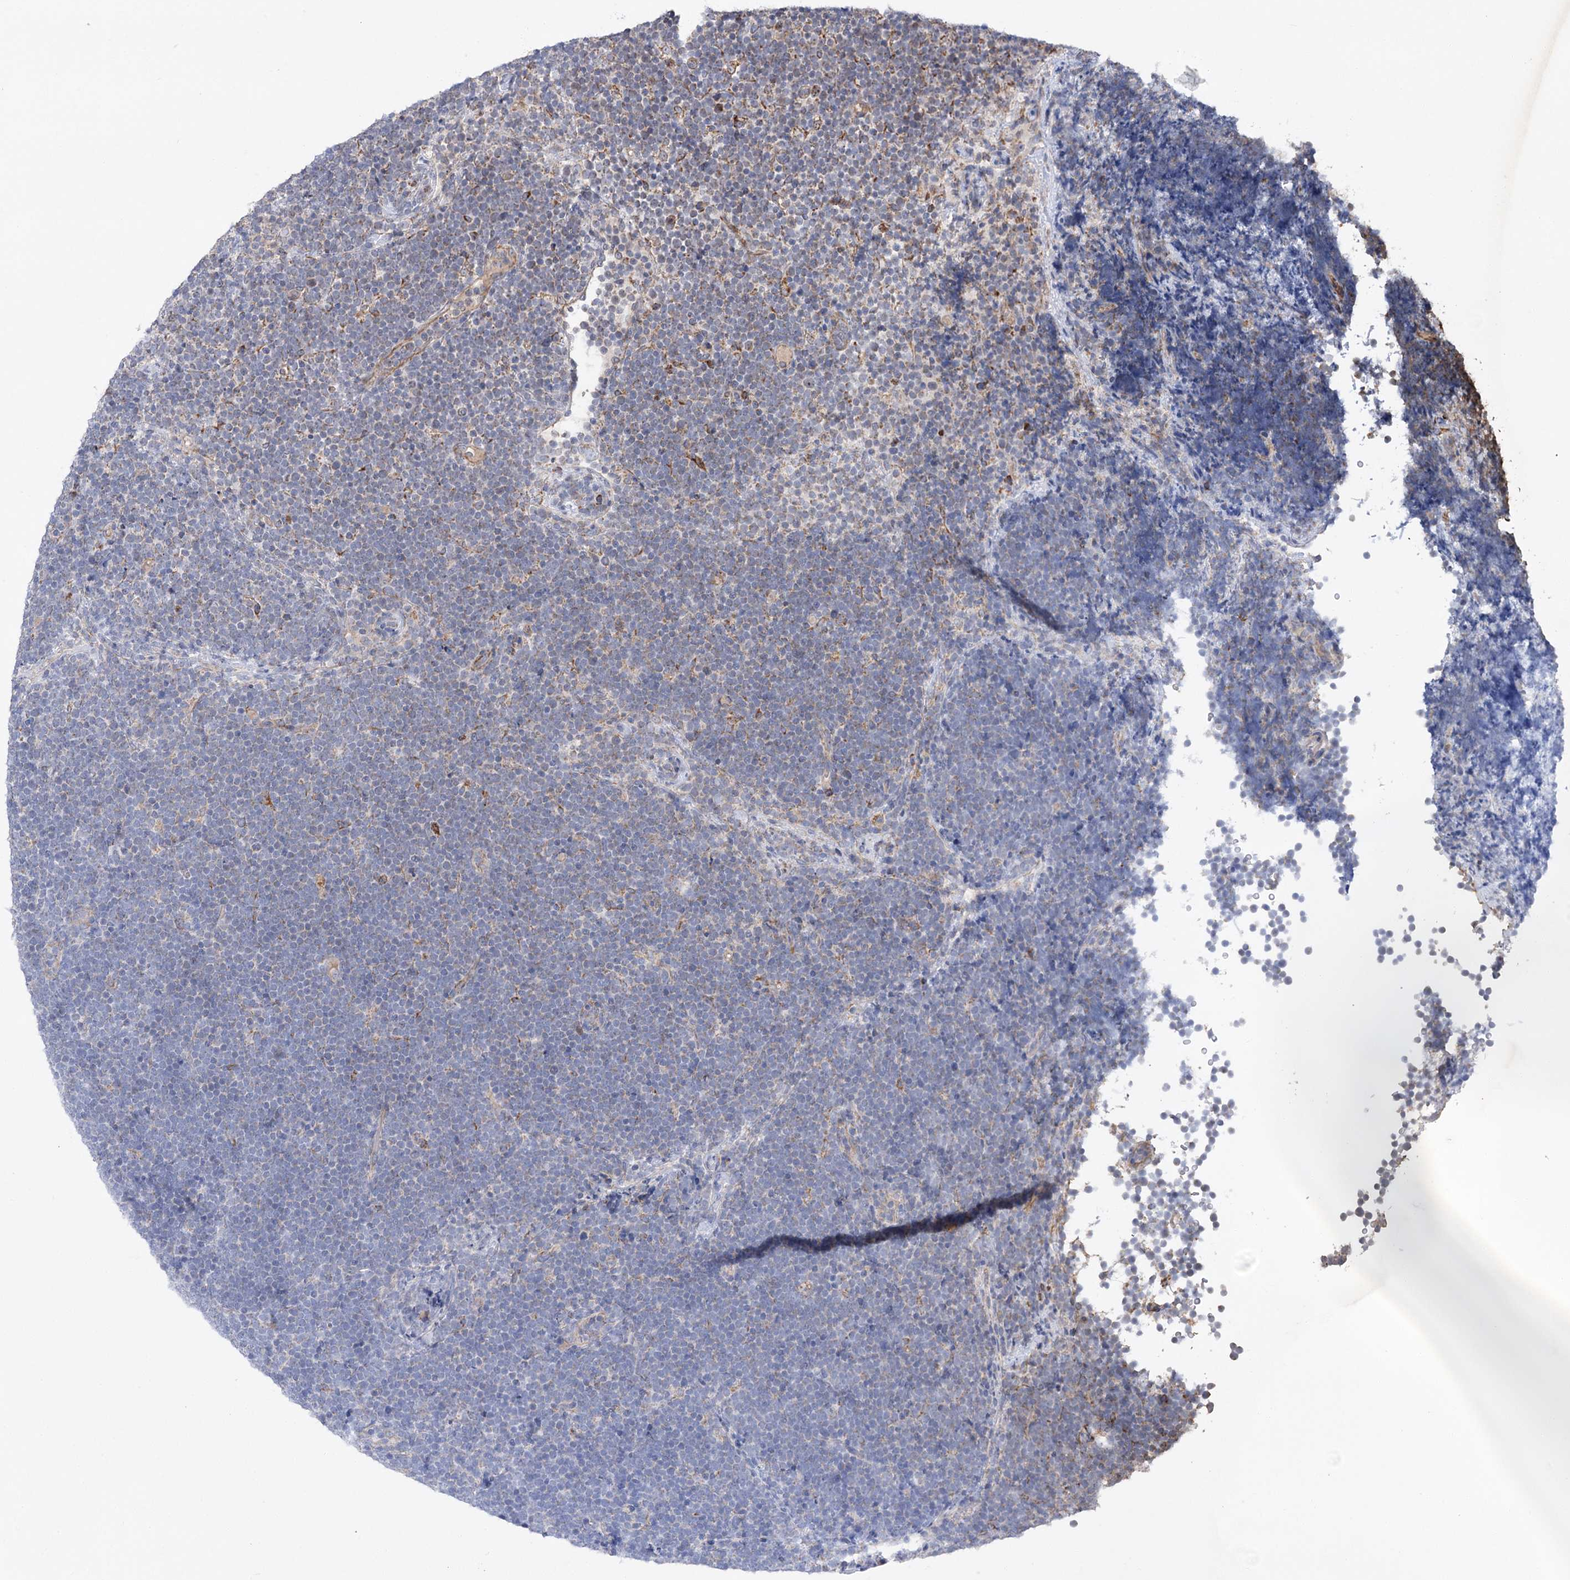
{"staining": {"intensity": "moderate", "quantity": "<25%", "location": "cytoplasmic/membranous"}, "tissue": "lymphoma", "cell_type": "Tumor cells", "image_type": "cancer", "snomed": [{"axis": "morphology", "description": "Malignant lymphoma, non-Hodgkin's type, High grade"}, {"axis": "topography", "description": "Lymph node"}], "caption": "IHC staining of high-grade malignant lymphoma, non-Hodgkin's type, which reveals low levels of moderate cytoplasmic/membranous staining in about <25% of tumor cells indicating moderate cytoplasmic/membranous protein expression. The staining was performed using DAB (3,3'-diaminobenzidine) (brown) for protein detection and nuclei were counterstained in hematoxylin (blue).", "gene": "ECHDC3", "patient": {"sex": "male", "age": 13}}